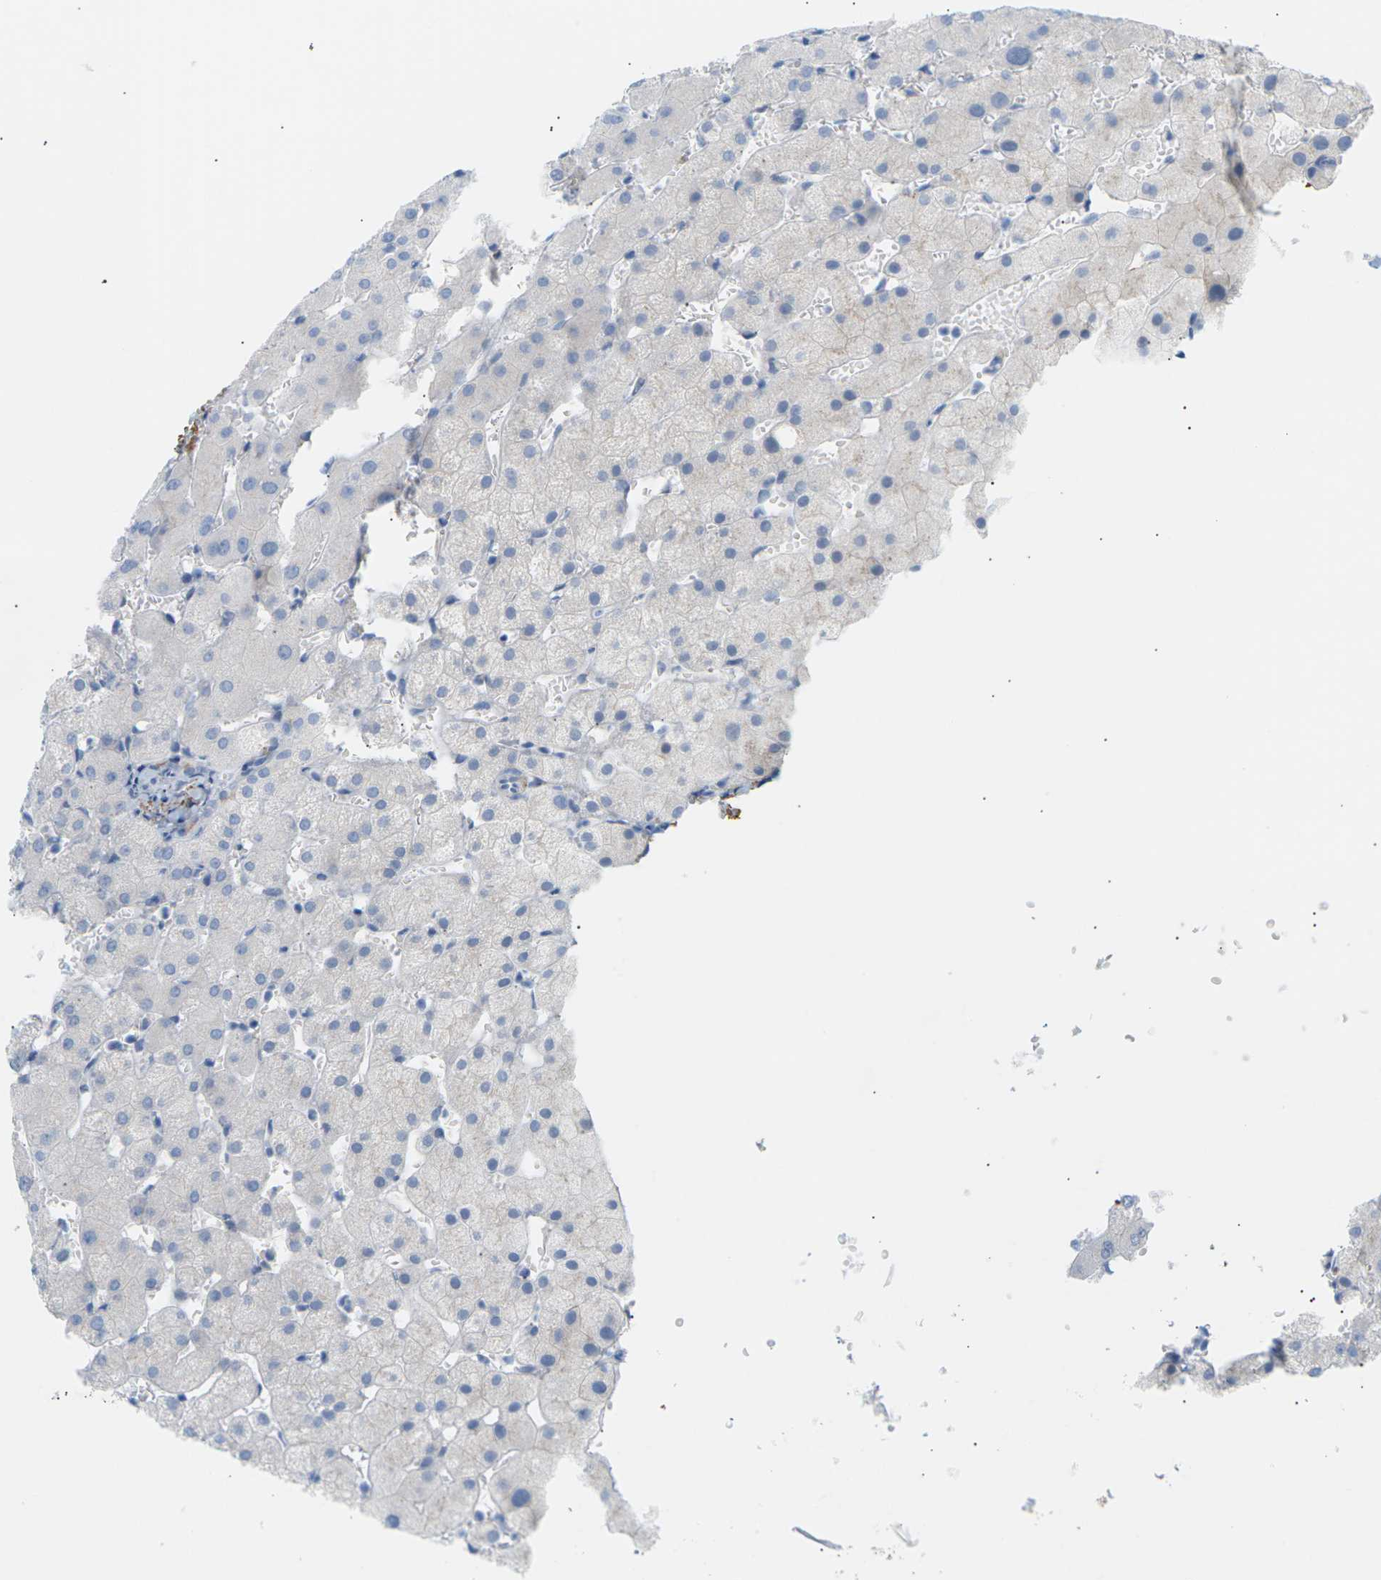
{"staining": {"intensity": "negative", "quantity": "none", "location": "none"}, "tissue": "liver", "cell_type": "Cholangiocytes", "image_type": "normal", "snomed": [{"axis": "morphology", "description": "Normal tissue, NOS"}, {"axis": "topography", "description": "Liver"}], "caption": "Immunohistochemical staining of benign liver displays no significant staining in cholangiocytes.", "gene": "CLU", "patient": {"sex": "female", "age": 63}}